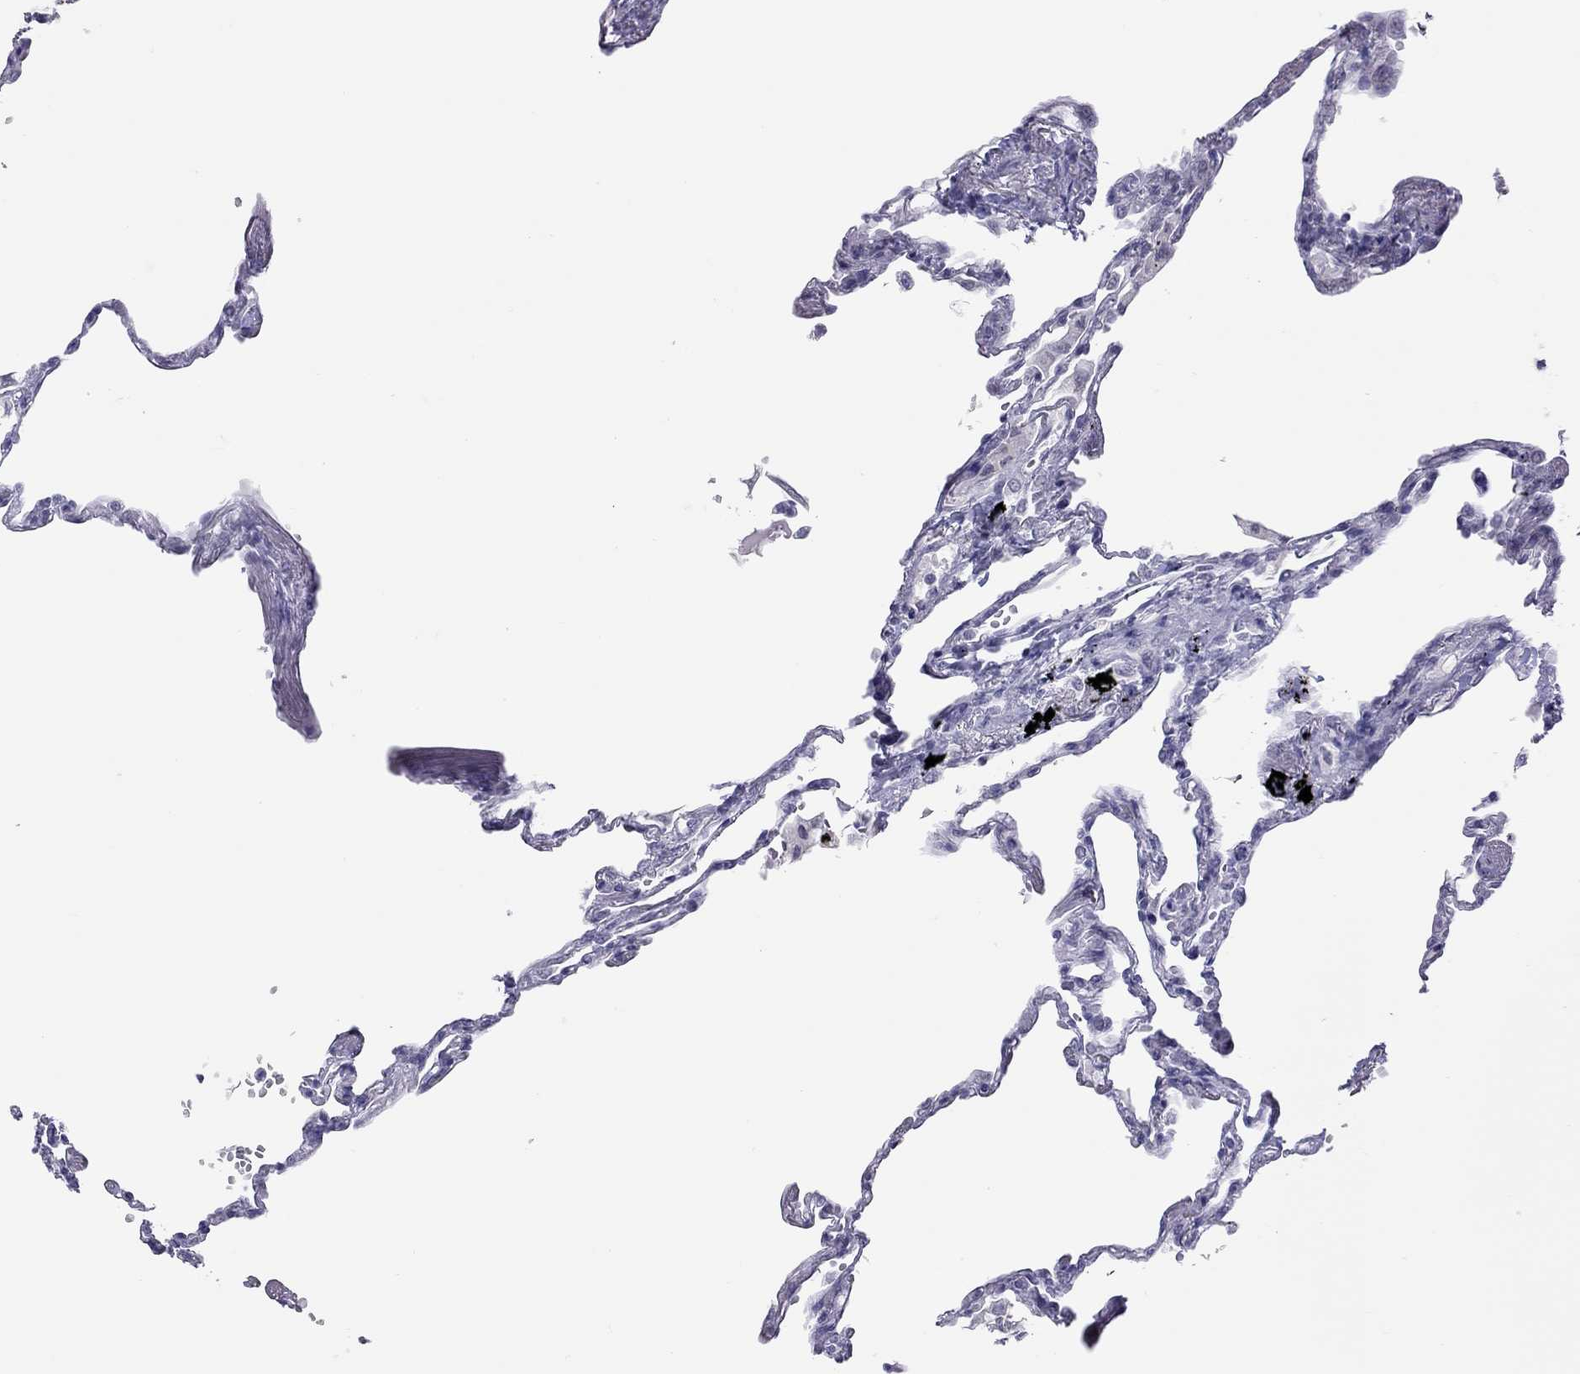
{"staining": {"intensity": "negative", "quantity": "none", "location": "none"}, "tissue": "lung", "cell_type": "Alveolar cells", "image_type": "normal", "snomed": [{"axis": "morphology", "description": "Normal tissue, NOS"}, {"axis": "topography", "description": "Lung"}], "caption": "An IHC histopathology image of unremarkable lung is shown. There is no staining in alveolar cells of lung.", "gene": "JHY", "patient": {"sex": "male", "age": 78}}